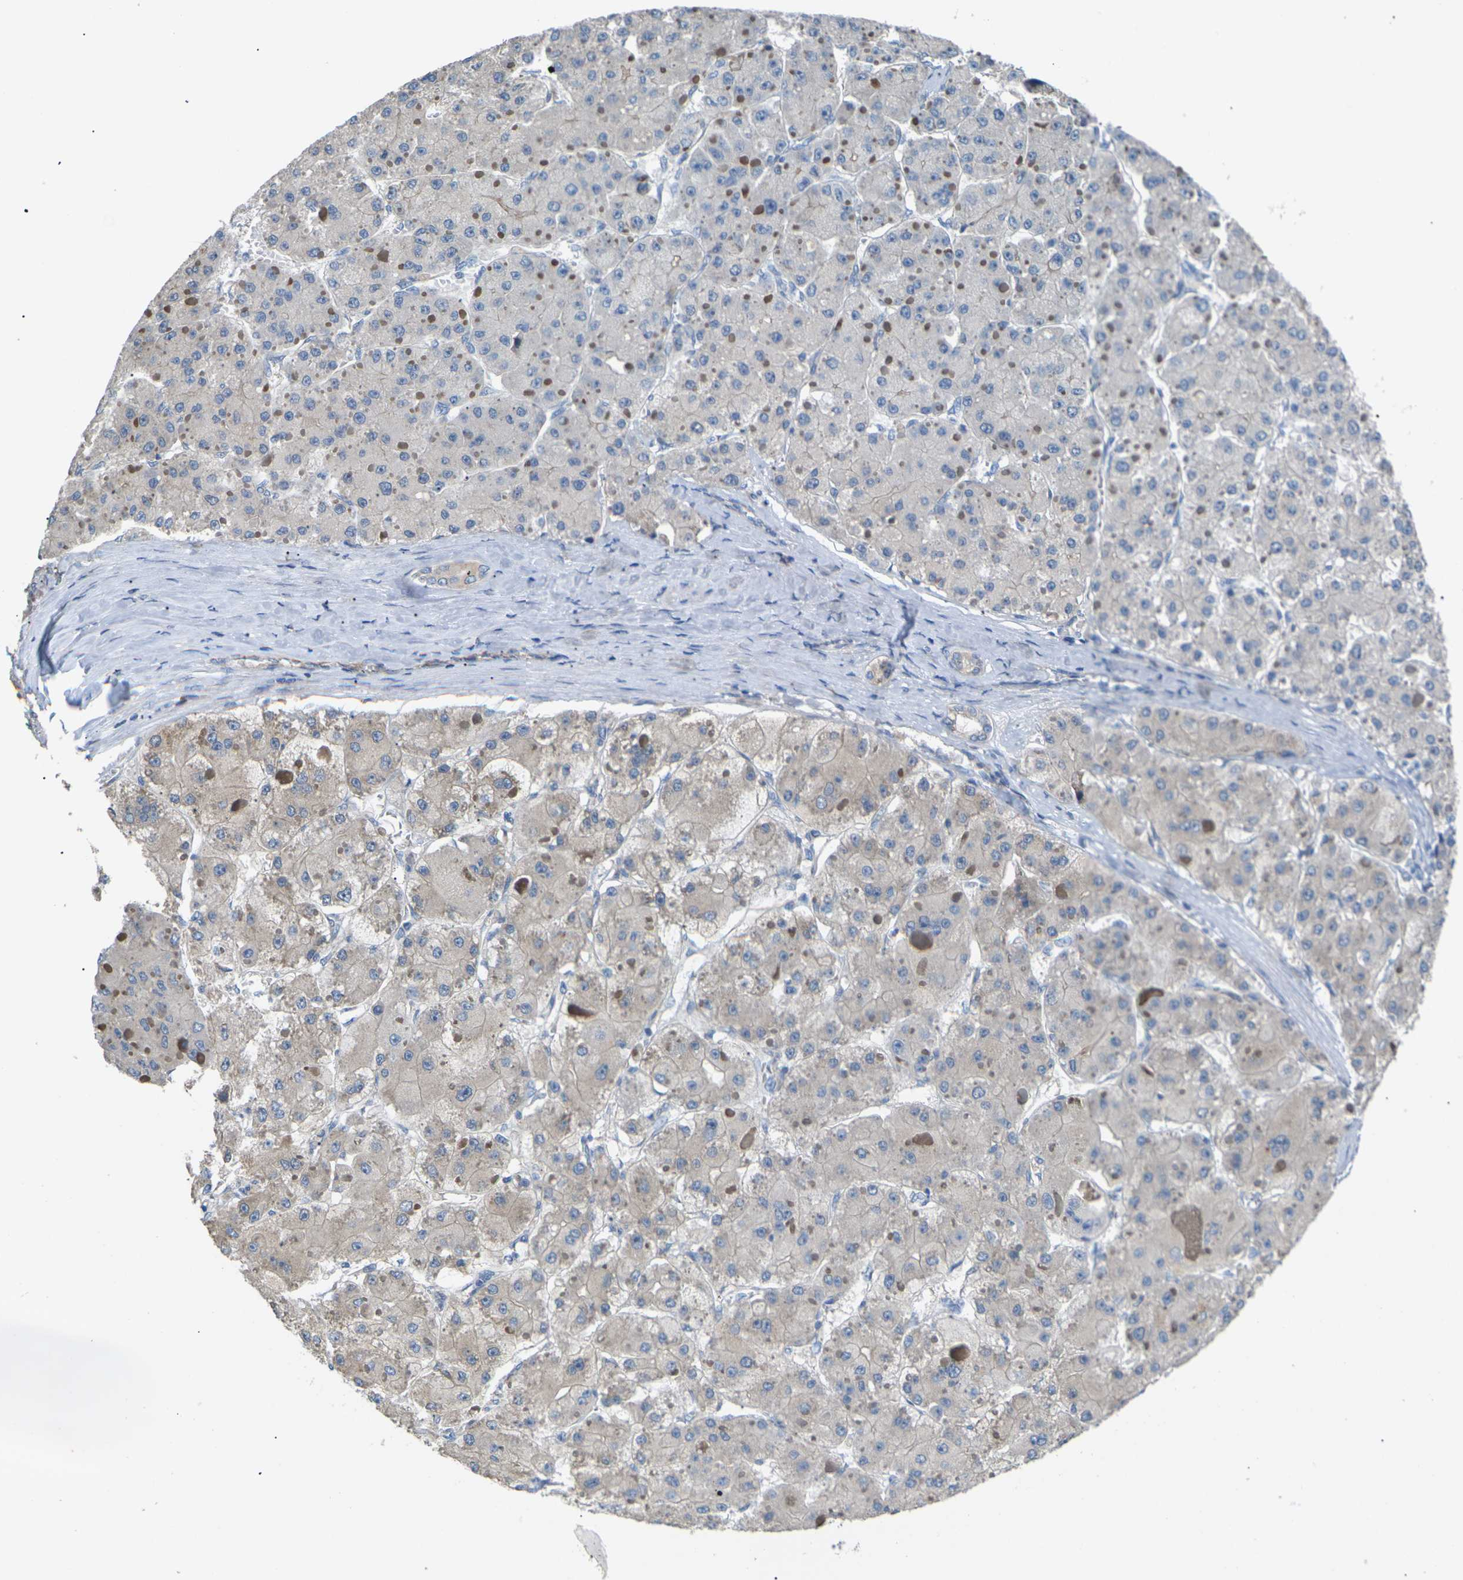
{"staining": {"intensity": "negative", "quantity": "none", "location": "none"}, "tissue": "liver cancer", "cell_type": "Tumor cells", "image_type": "cancer", "snomed": [{"axis": "morphology", "description": "Carcinoma, Hepatocellular, NOS"}, {"axis": "topography", "description": "Liver"}], "caption": "Tumor cells are negative for protein expression in human liver hepatocellular carcinoma.", "gene": "KLHDC8B", "patient": {"sex": "female", "age": 73}}